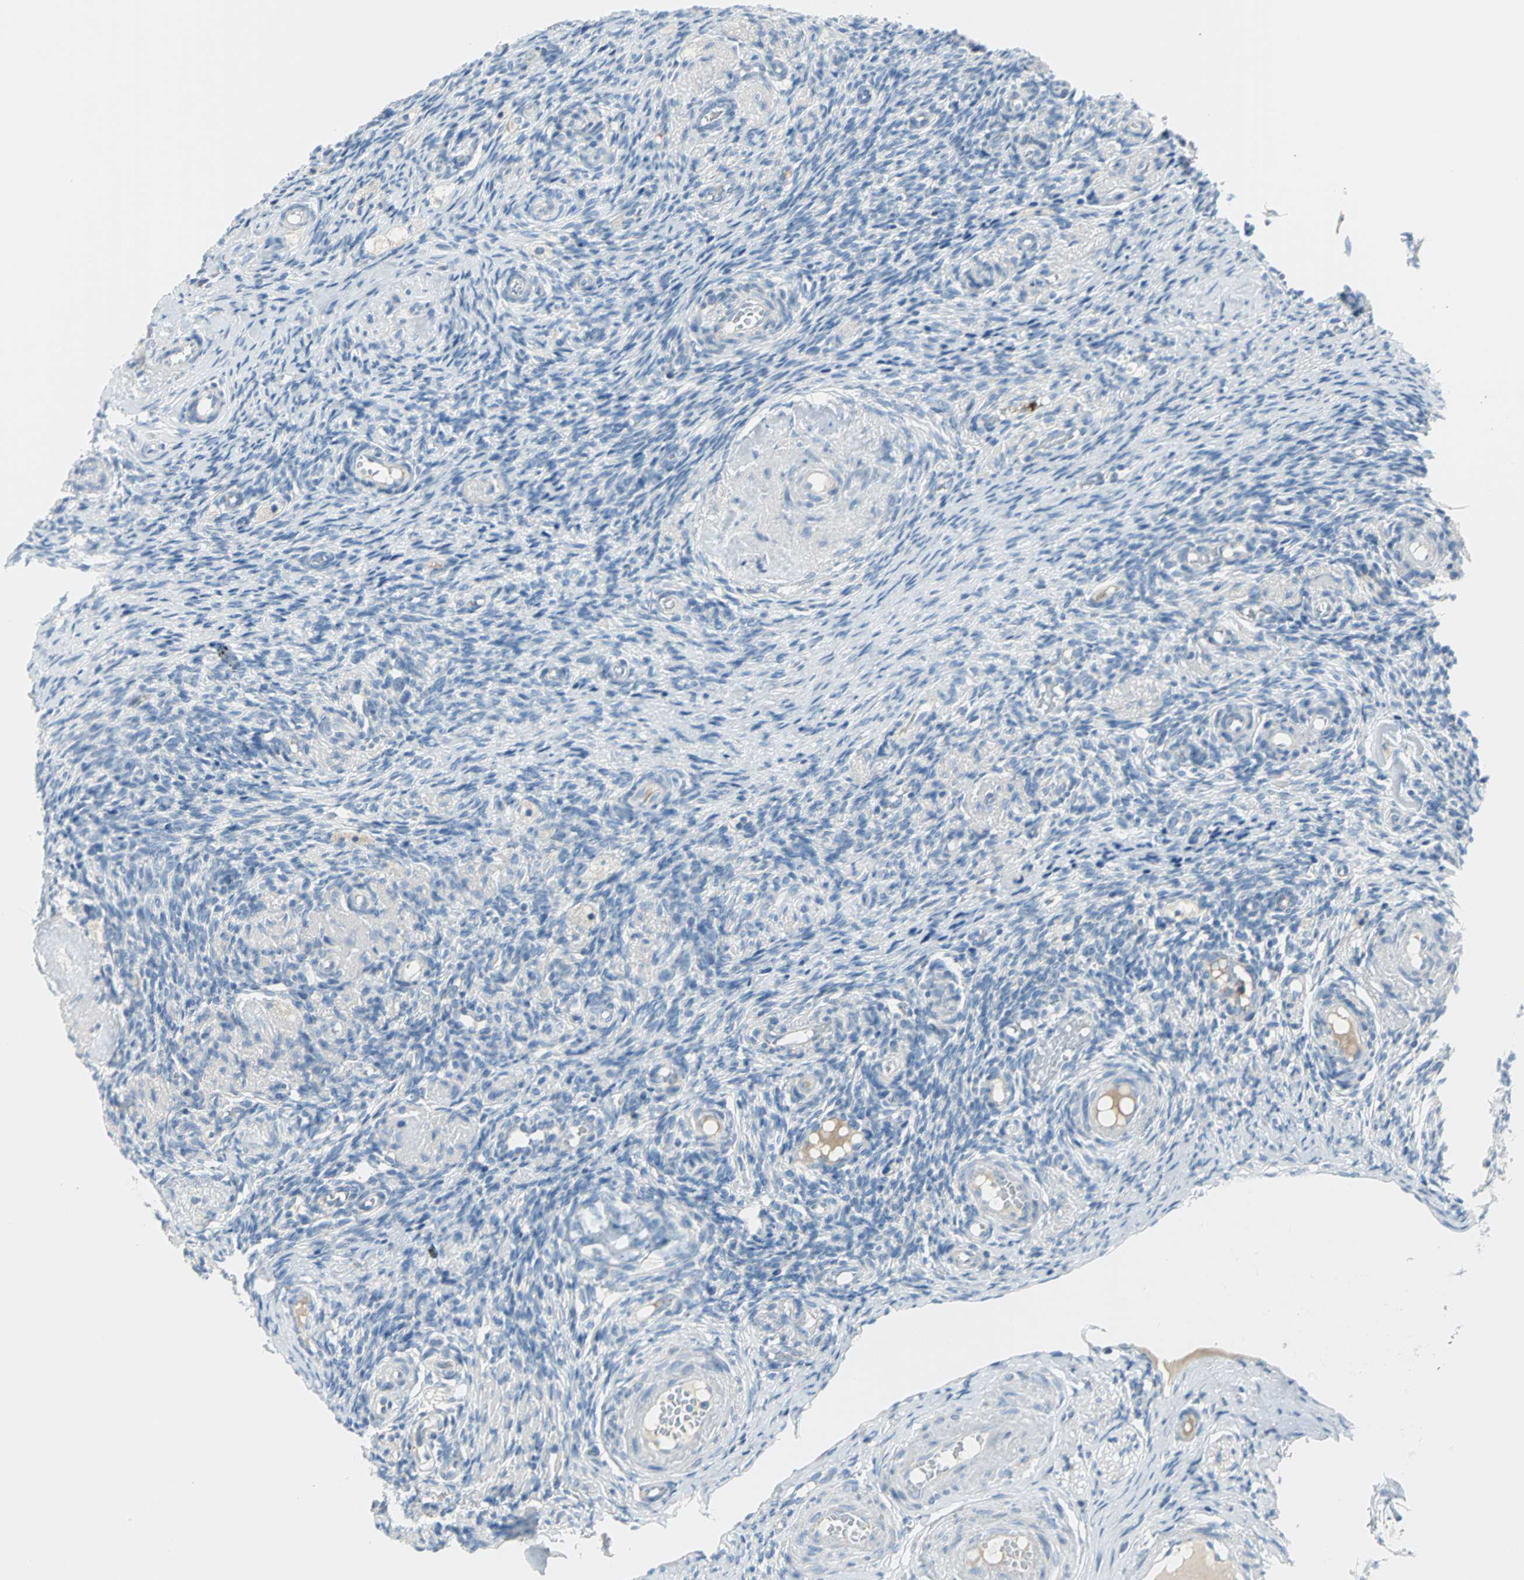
{"staining": {"intensity": "negative", "quantity": "none", "location": "none"}, "tissue": "ovary", "cell_type": "Ovarian stroma cells", "image_type": "normal", "snomed": [{"axis": "morphology", "description": "Normal tissue, NOS"}, {"axis": "topography", "description": "Ovary"}], "caption": "High power microscopy photomicrograph of an IHC photomicrograph of normal ovary, revealing no significant positivity in ovarian stroma cells.", "gene": "ALOX15", "patient": {"sex": "female", "age": 60}}